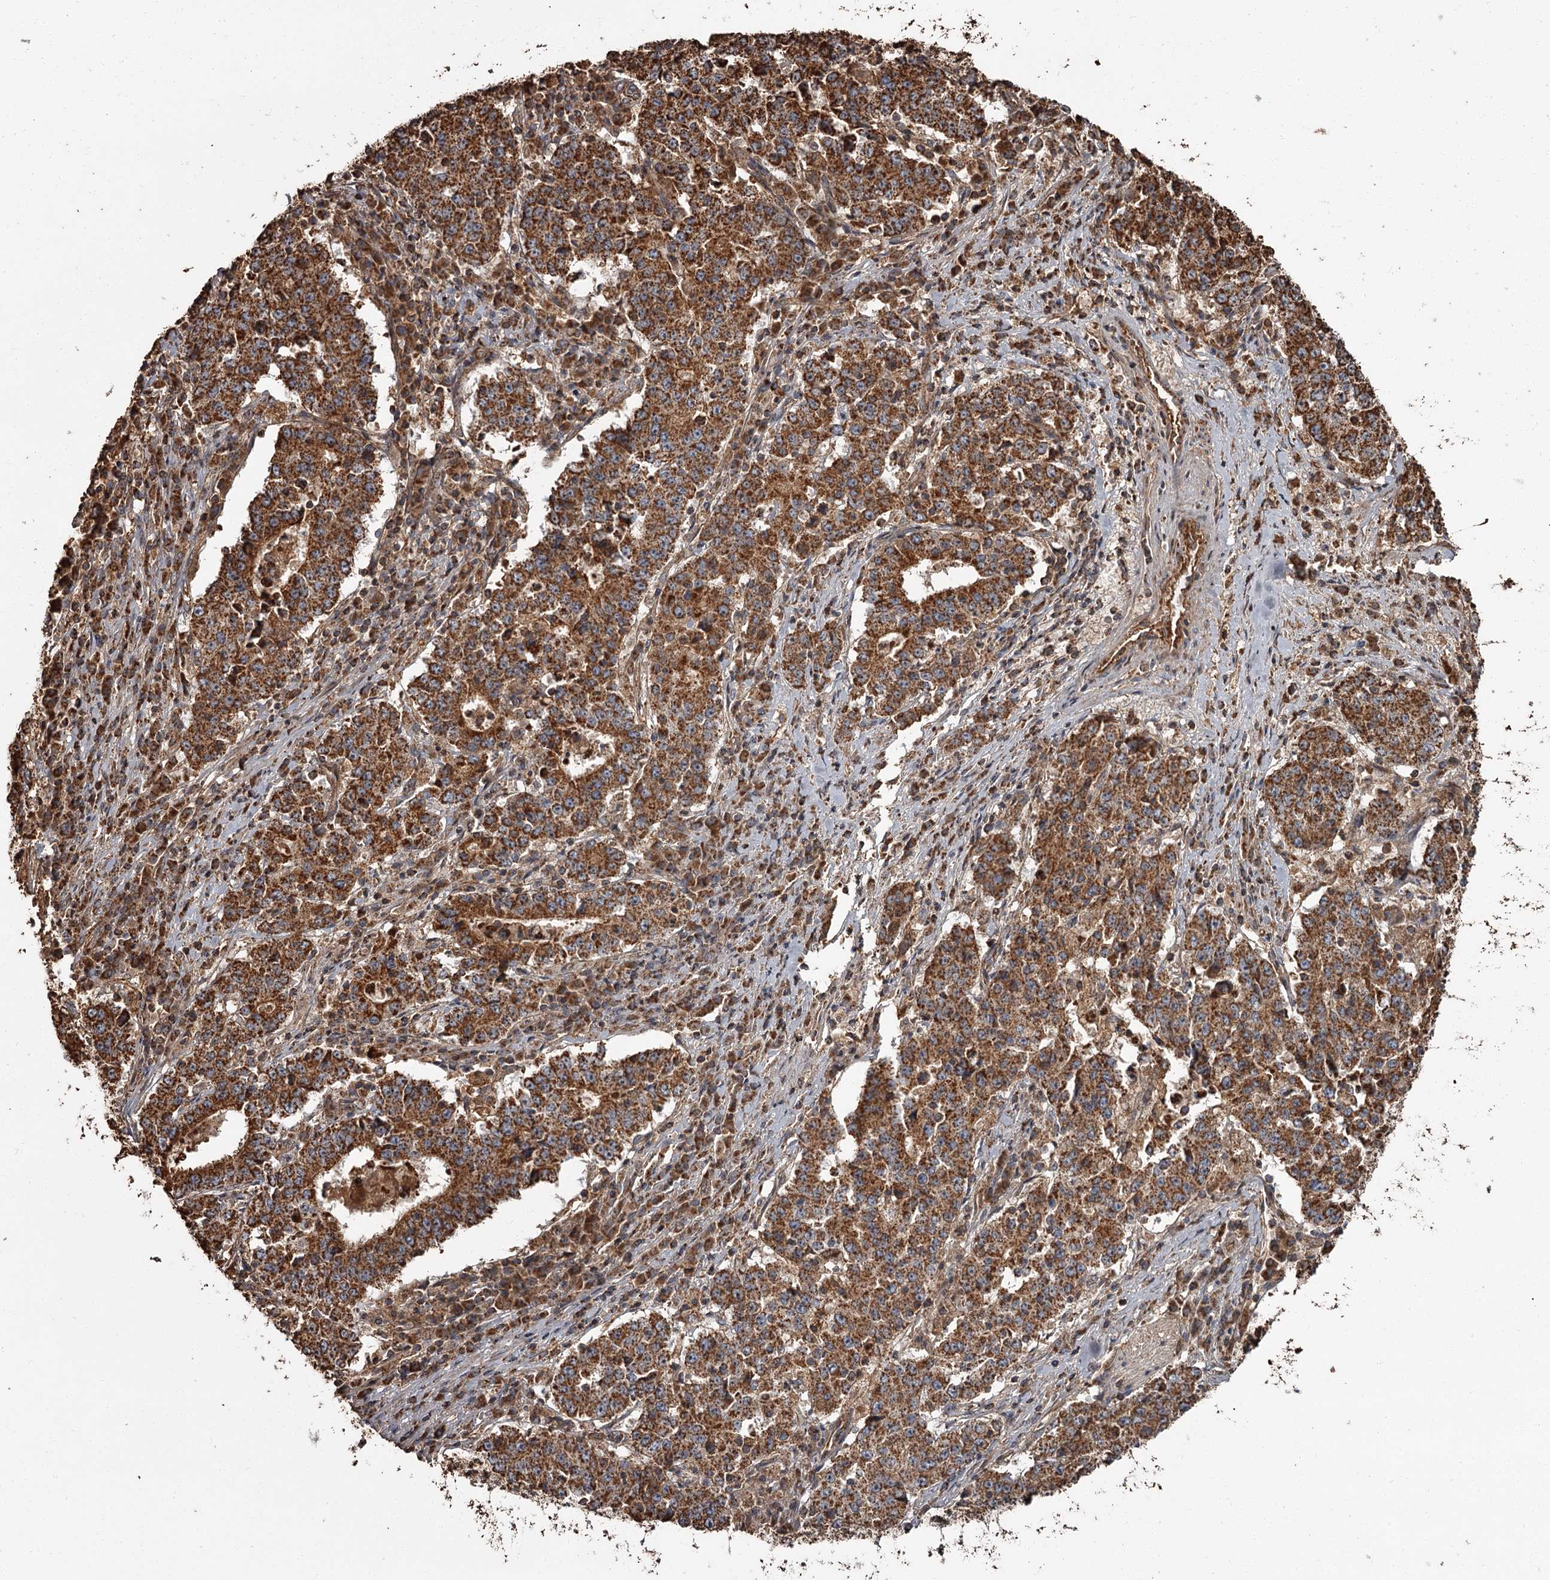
{"staining": {"intensity": "strong", "quantity": ">75%", "location": "cytoplasmic/membranous"}, "tissue": "stomach cancer", "cell_type": "Tumor cells", "image_type": "cancer", "snomed": [{"axis": "morphology", "description": "Adenocarcinoma, NOS"}, {"axis": "topography", "description": "Stomach"}], "caption": "A micrograph showing strong cytoplasmic/membranous positivity in approximately >75% of tumor cells in stomach cancer (adenocarcinoma), as visualized by brown immunohistochemical staining.", "gene": "THAP9", "patient": {"sex": "male", "age": 59}}